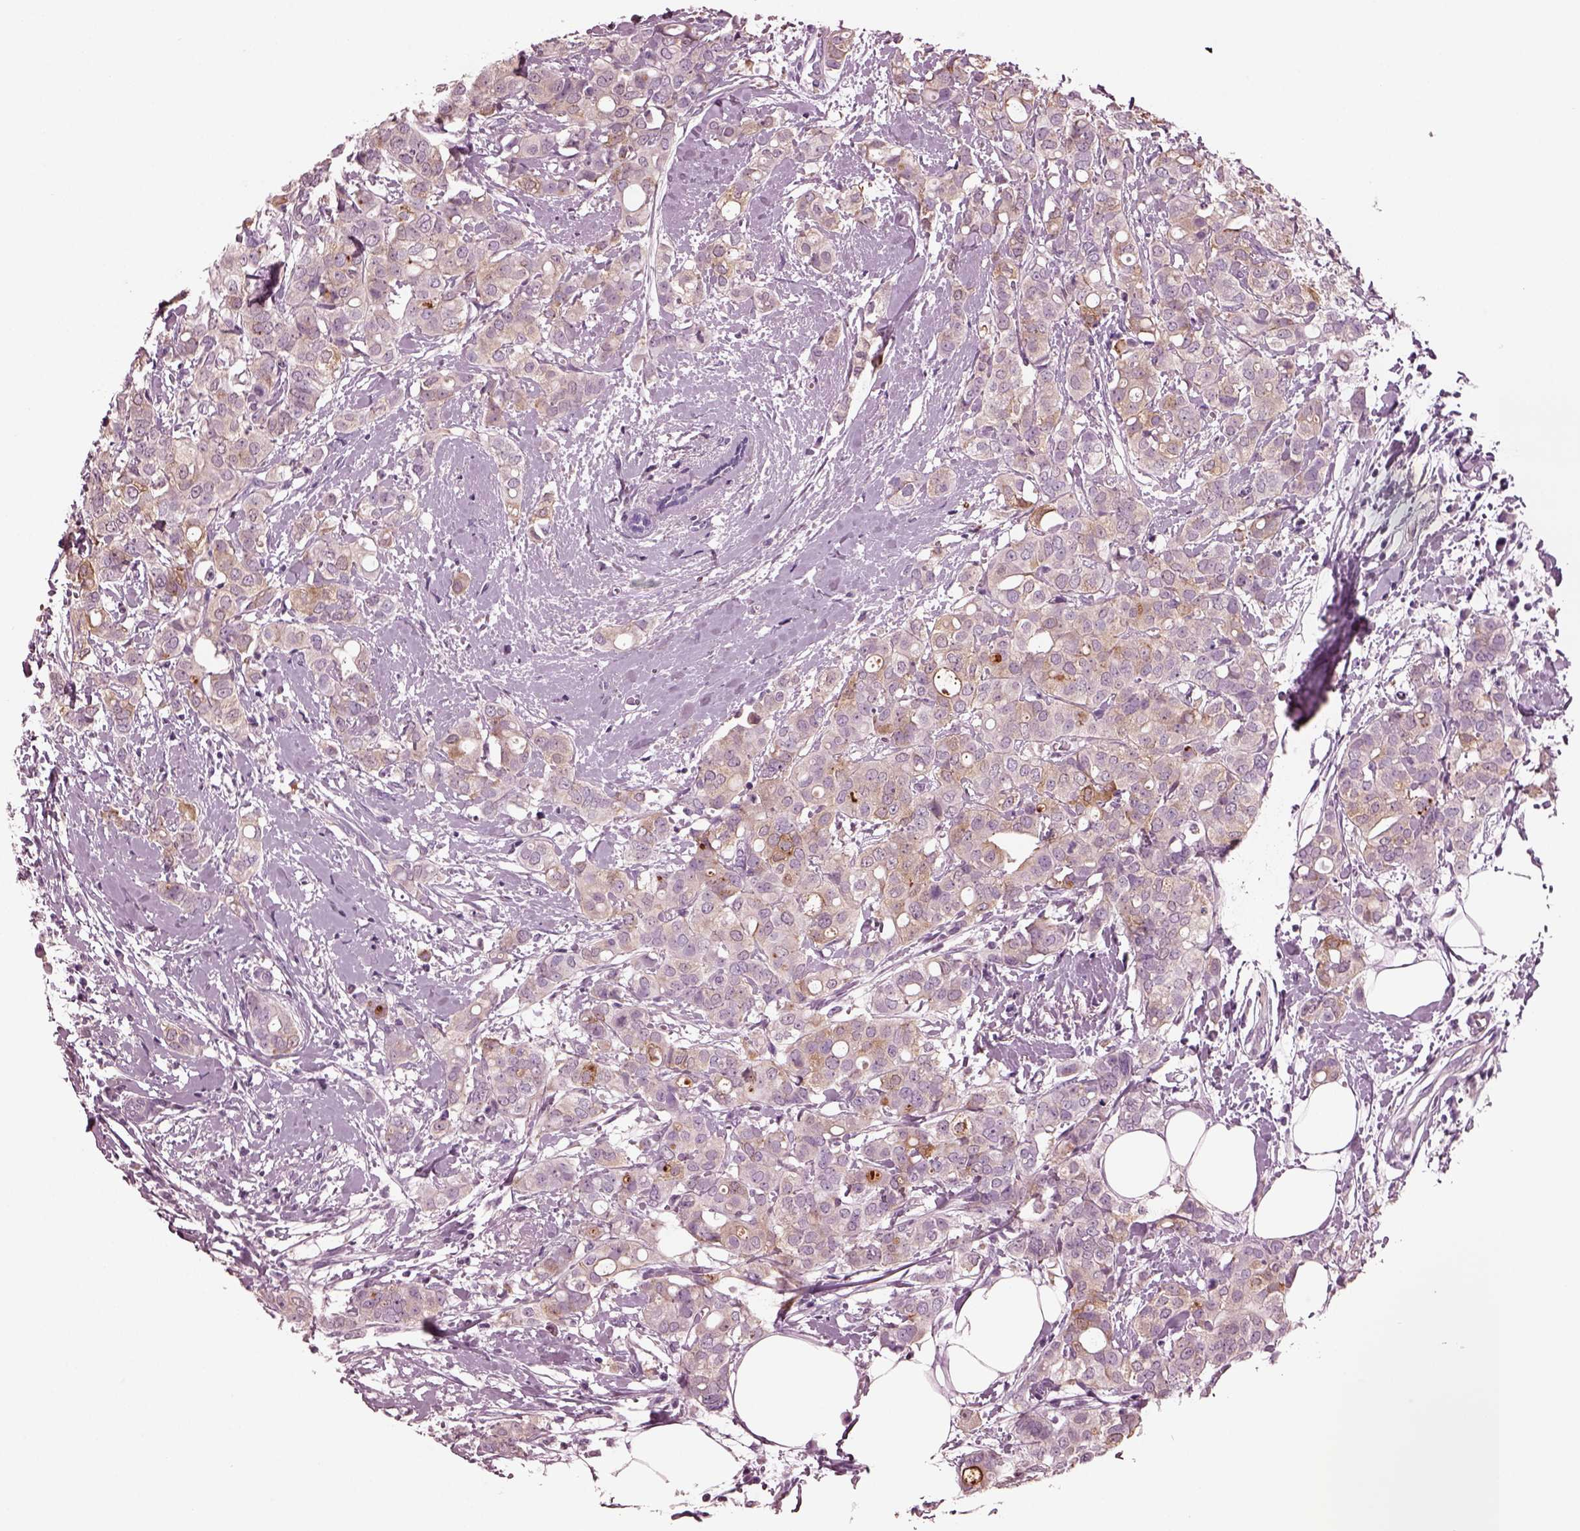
{"staining": {"intensity": "moderate", "quantity": "<25%", "location": "cytoplasmic/membranous"}, "tissue": "breast cancer", "cell_type": "Tumor cells", "image_type": "cancer", "snomed": [{"axis": "morphology", "description": "Duct carcinoma"}, {"axis": "topography", "description": "Breast"}], "caption": "DAB (3,3'-diaminobenzidine) immunohistochemical staining of invasive ductal carcinoma (breast) shows moderate cytoplasmic/membranous protein positivity in approximately <25% of tumor cells.", "gene": "GDF11", "patient": {"sex": "female", "age": 40}}